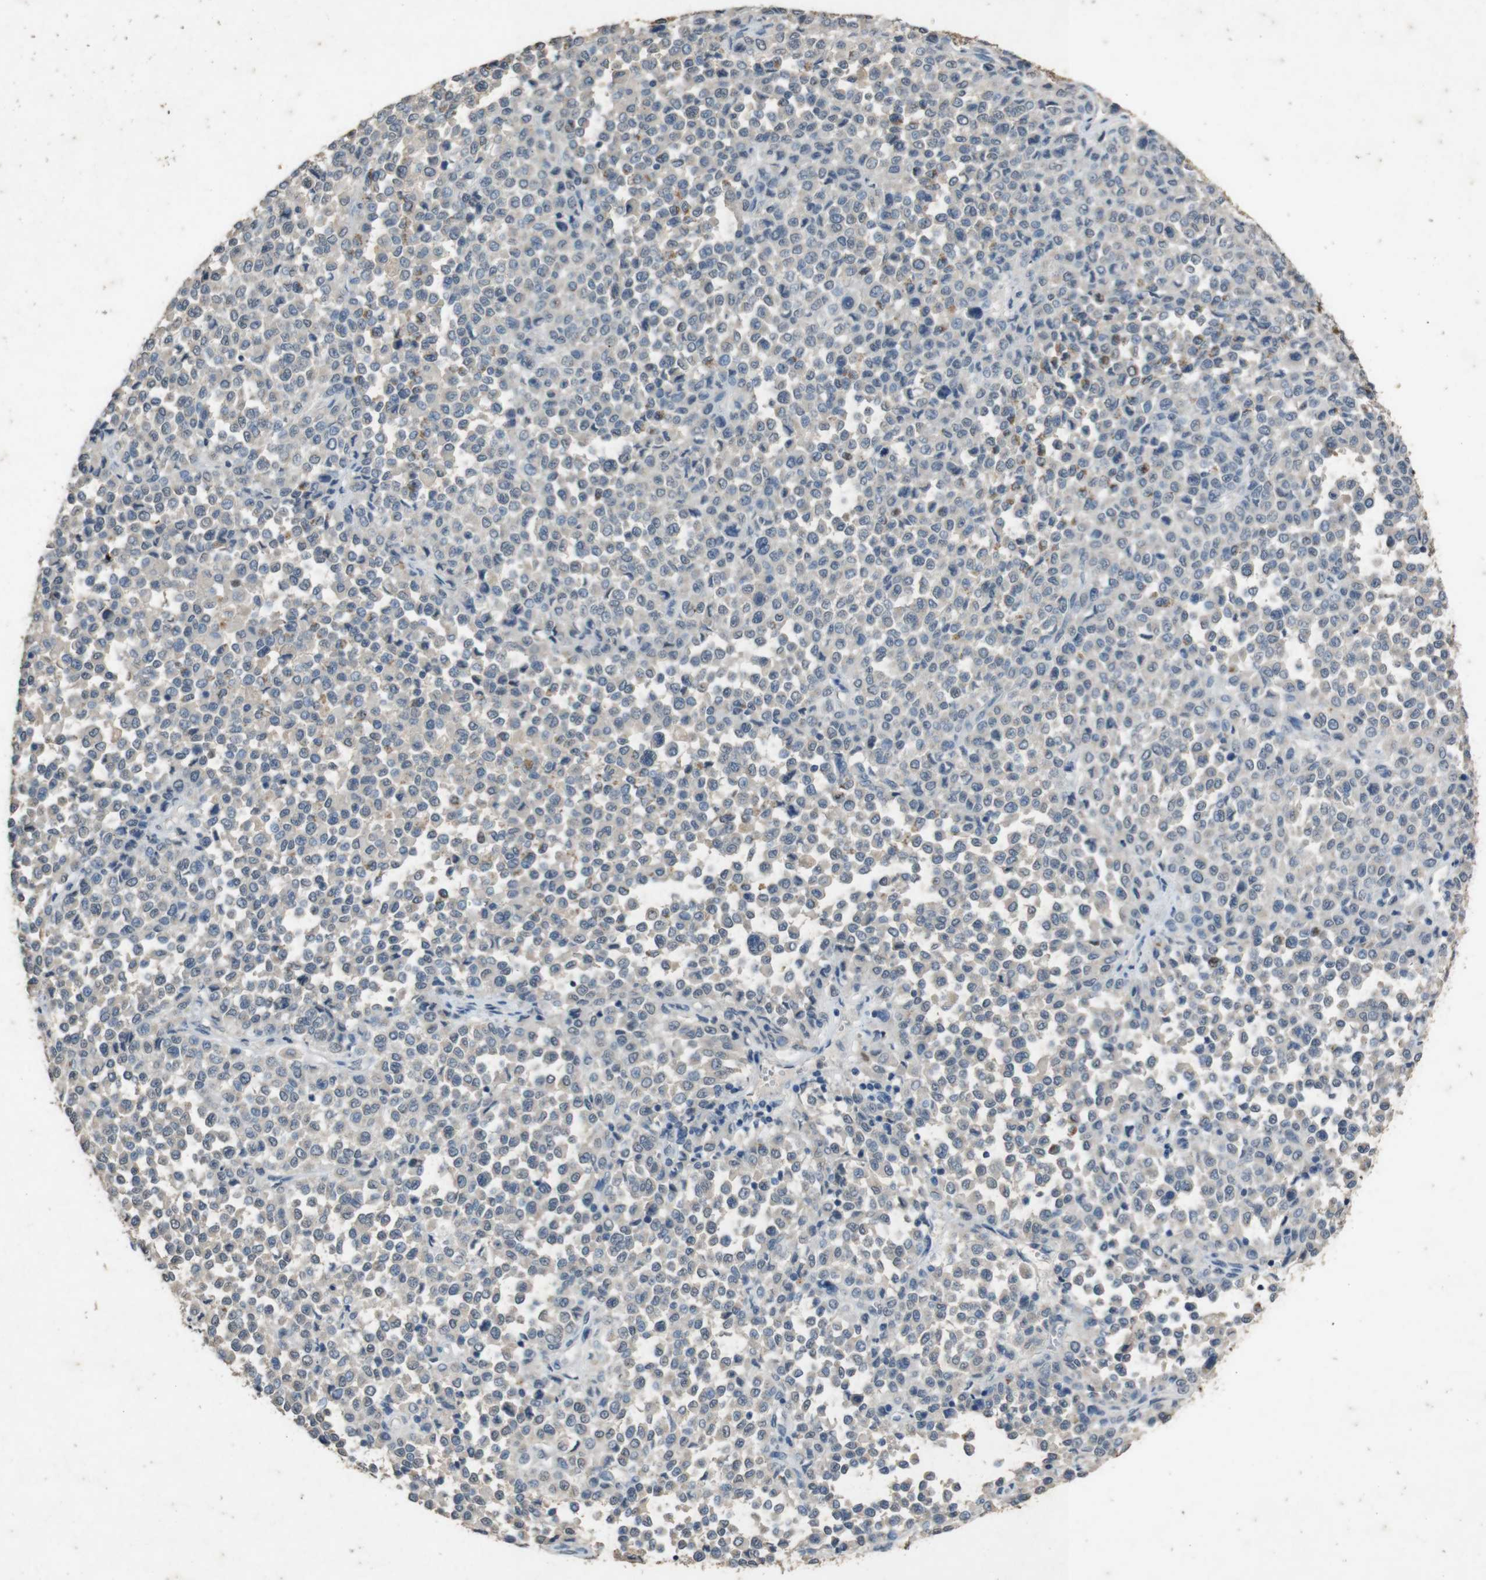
{"staining": {"intensity": "negative", "quantity": "none", "location": "none"}, "tissue": "melanoma", "cell_type": "Tumor cells", "image_type": "cancer", "snomed": [{"axis": "morphology", "description": "Malignant melanoma, Metastatic site"}, {"axis": "topography", "description": "Pancreas"}], "caption": "A high-resolution photomicrograph shows immunohistochemistry staining of melanoma, which demonstrates no significant staining in tumor cells. Nuclei are stained in blue.", "gene": "STBD1", "patient": {"sex": "female", "age": 30}}